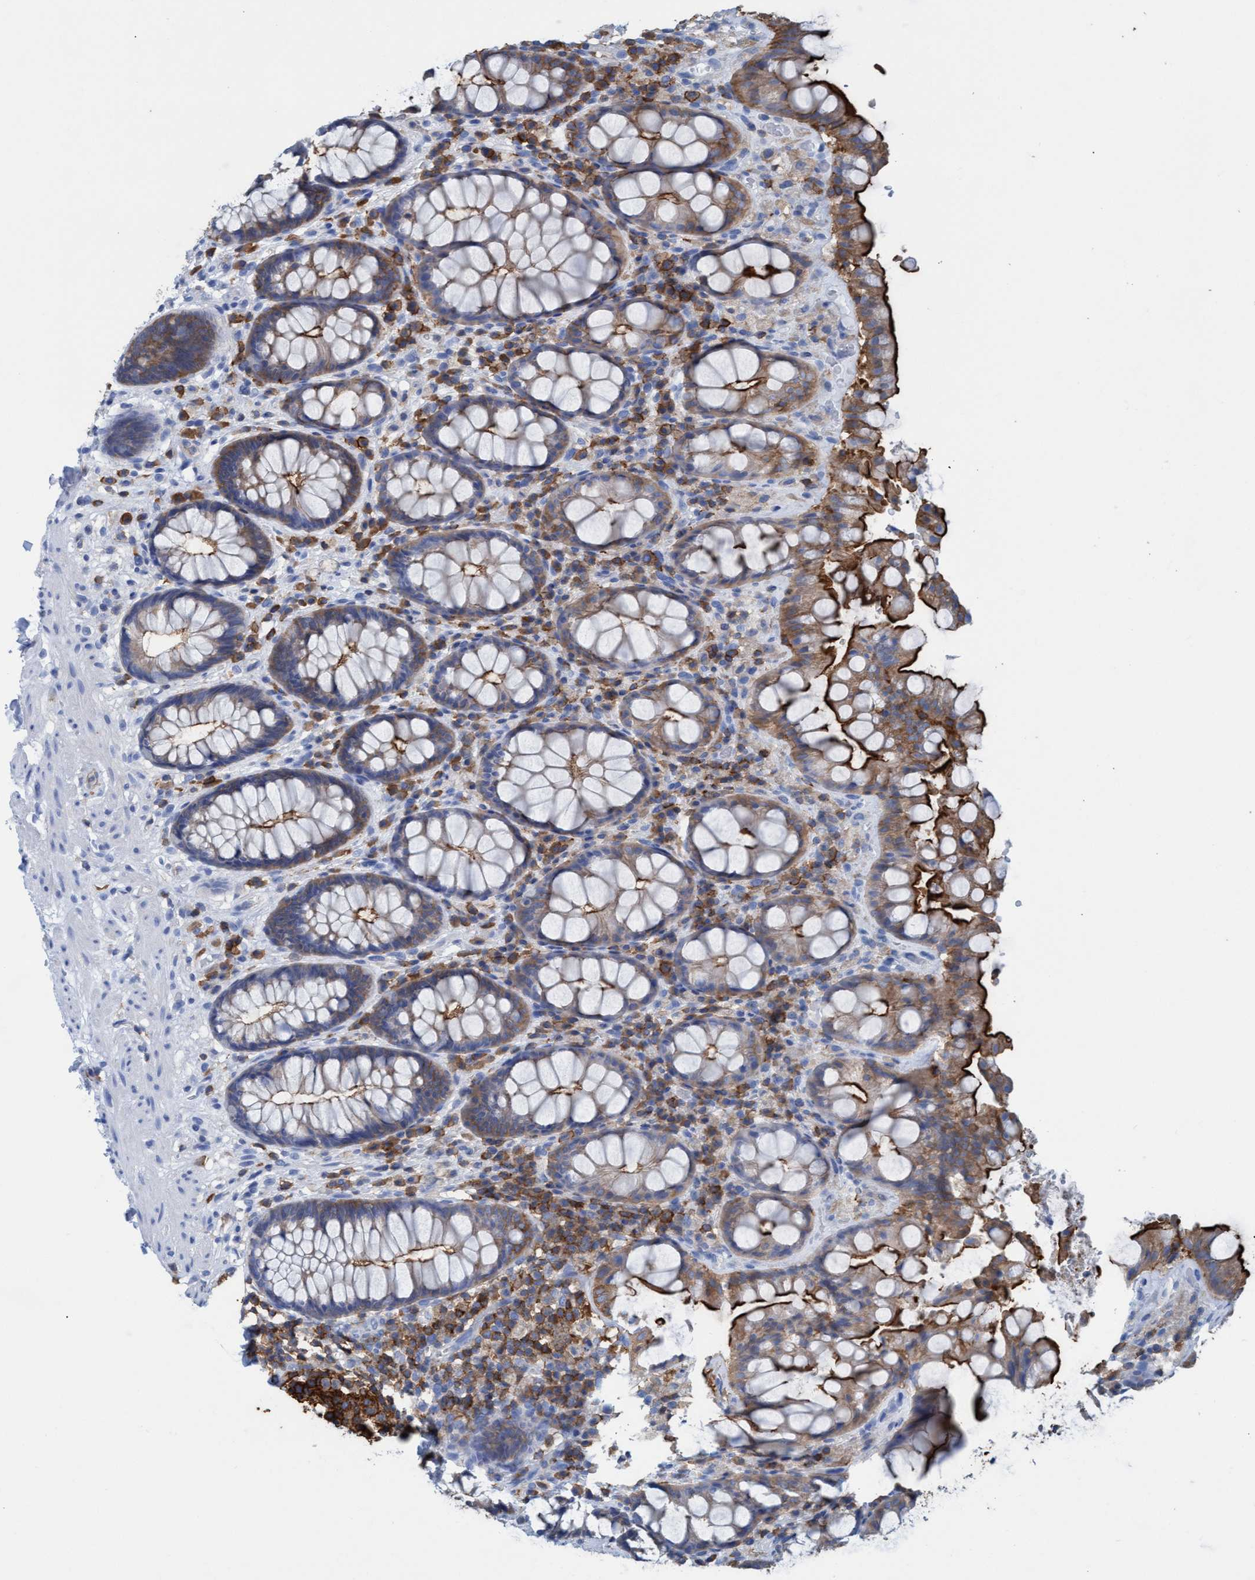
{"staining": {"intensity": "strong", "quantity": "25%-75%", "location": "cytoplasmic/membranous"}, "tissue": "rectum", "cell_type": "Glandular cells", "image_type": "normal", "snomed": [{"axis": "morphology", "description": "Normal tissue, NOS"}, {"axis": "topography", "description": "Rectum"}], "caption": "About 25%-75% of glandular cells in unremarkable human rectum reveal strong cytoplasmic/membranous protein staining as visualized by brown immunohistochemical staining.", "gene": "EZR", "patient": {"sex": "male", "age": 64}}